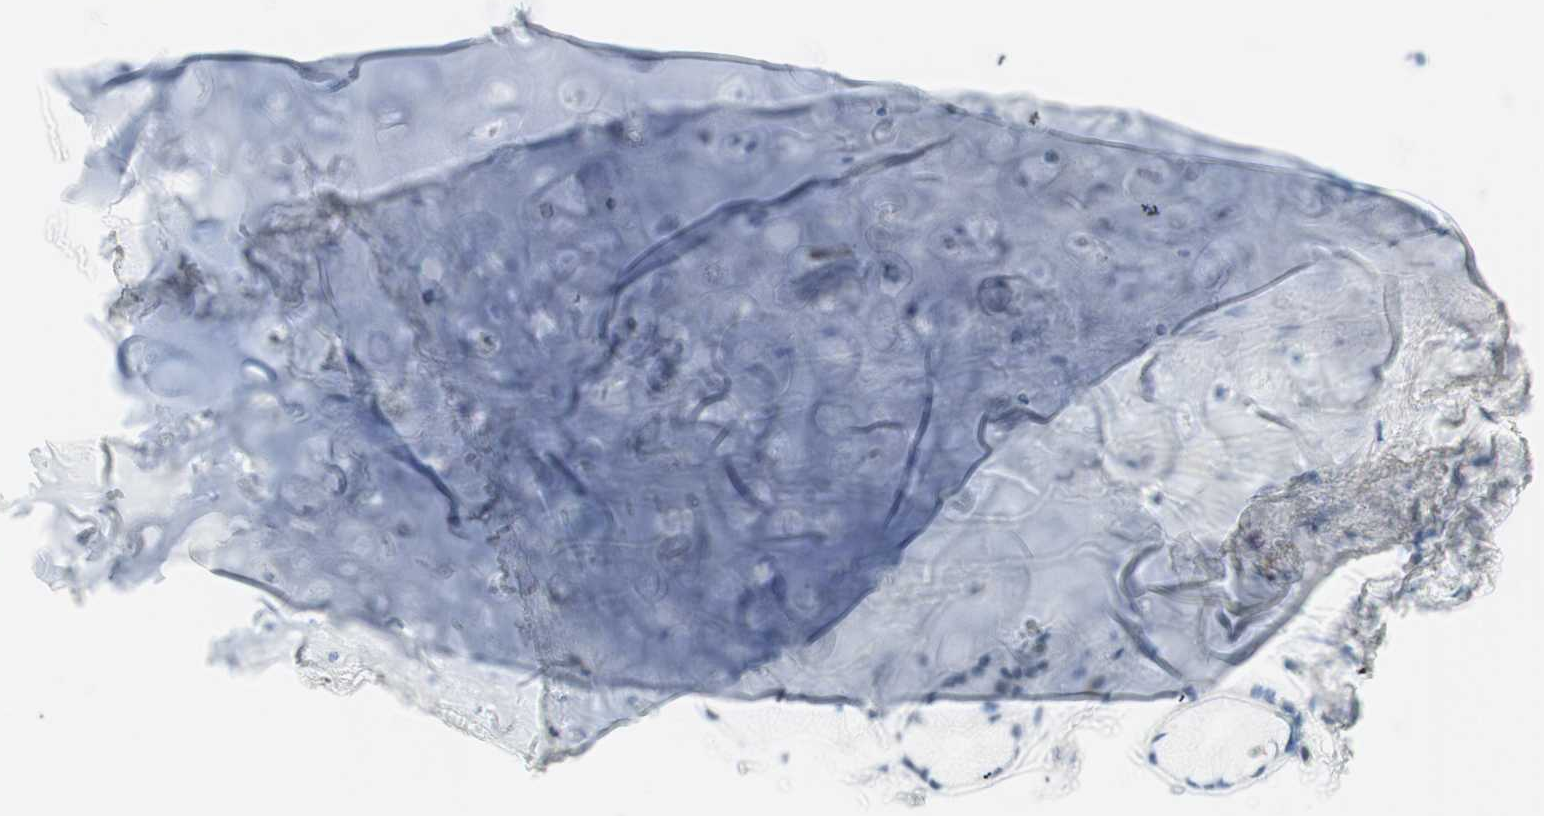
{"staining": {"intensity": "negative", "quantity": "none", "location": "none"}, "tissue": "adipose tissue", "cell_type": "Adipocytes", "image_type": "normal", "snomed": [{"axis": "morphology", "description": "Normal tissue, NOS"}, {"axis": "topography", "description": "Cartilage tissue"}, {"axis": "topography", "description": "Bronchus"}], "caption": "Image shows no protein positivity in adipocytes of normal adipose tissue. (Immunohistochemistry (ihc), brightfield microscopy, high magnification).", "gene": "TNFRSF13C", "patient": {"sex": "female", "age": 73}}